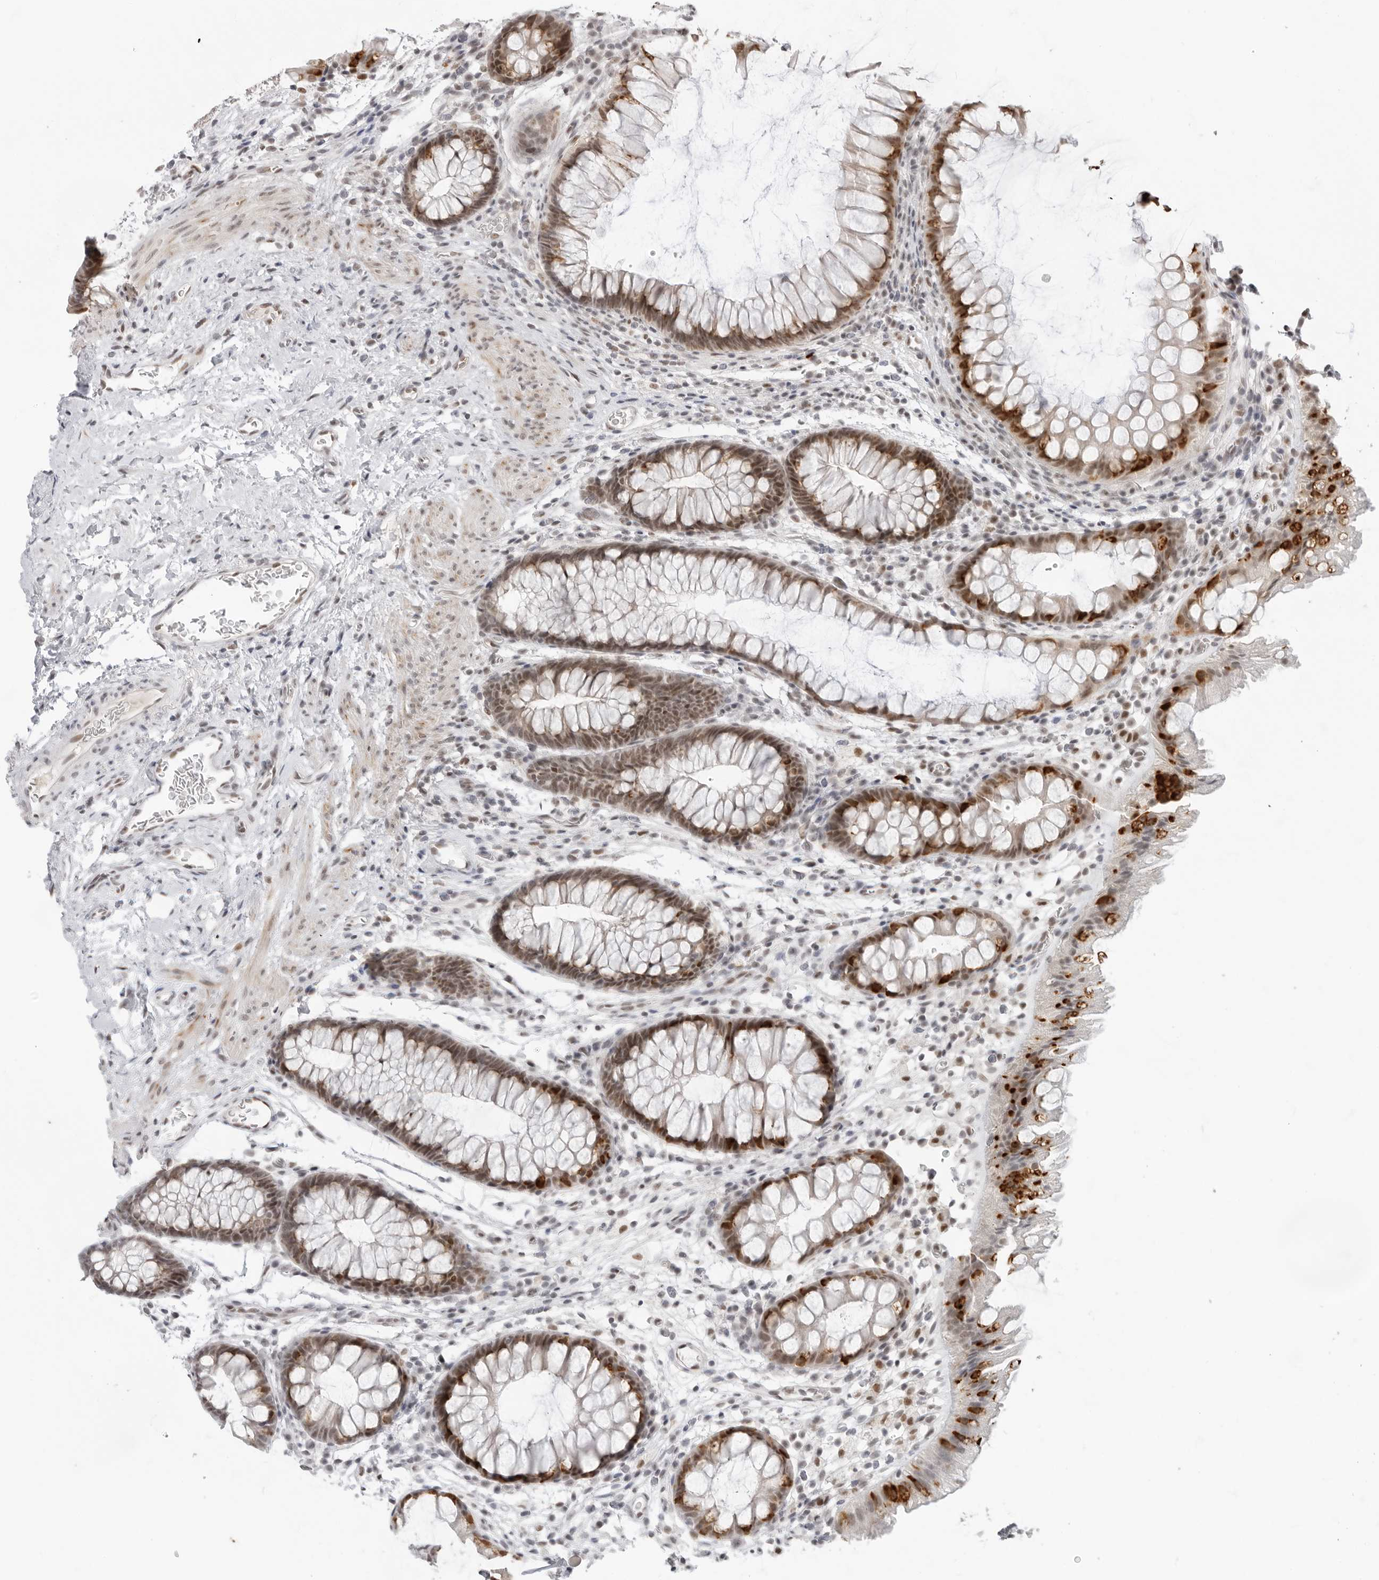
{"staining": {"intensity": "weak", "quantity": ">75%", "location": "nuclear"}, "tissue": "colon", "cell_type": "Endothelial cells", "image_type": "normal", "snomed": [{"axis": "morphology", "description": "Normal tissue, NOS"}, {"axis": "topography", "description": "Colon"}], "caption": "Immunohistochemical staining of normal colon exhibits low levels of weak nuclear positivity in approximately >75% of endothelial cells.", "gene": "FOXK2", "patient": {"sex": "female", "age": 62}}